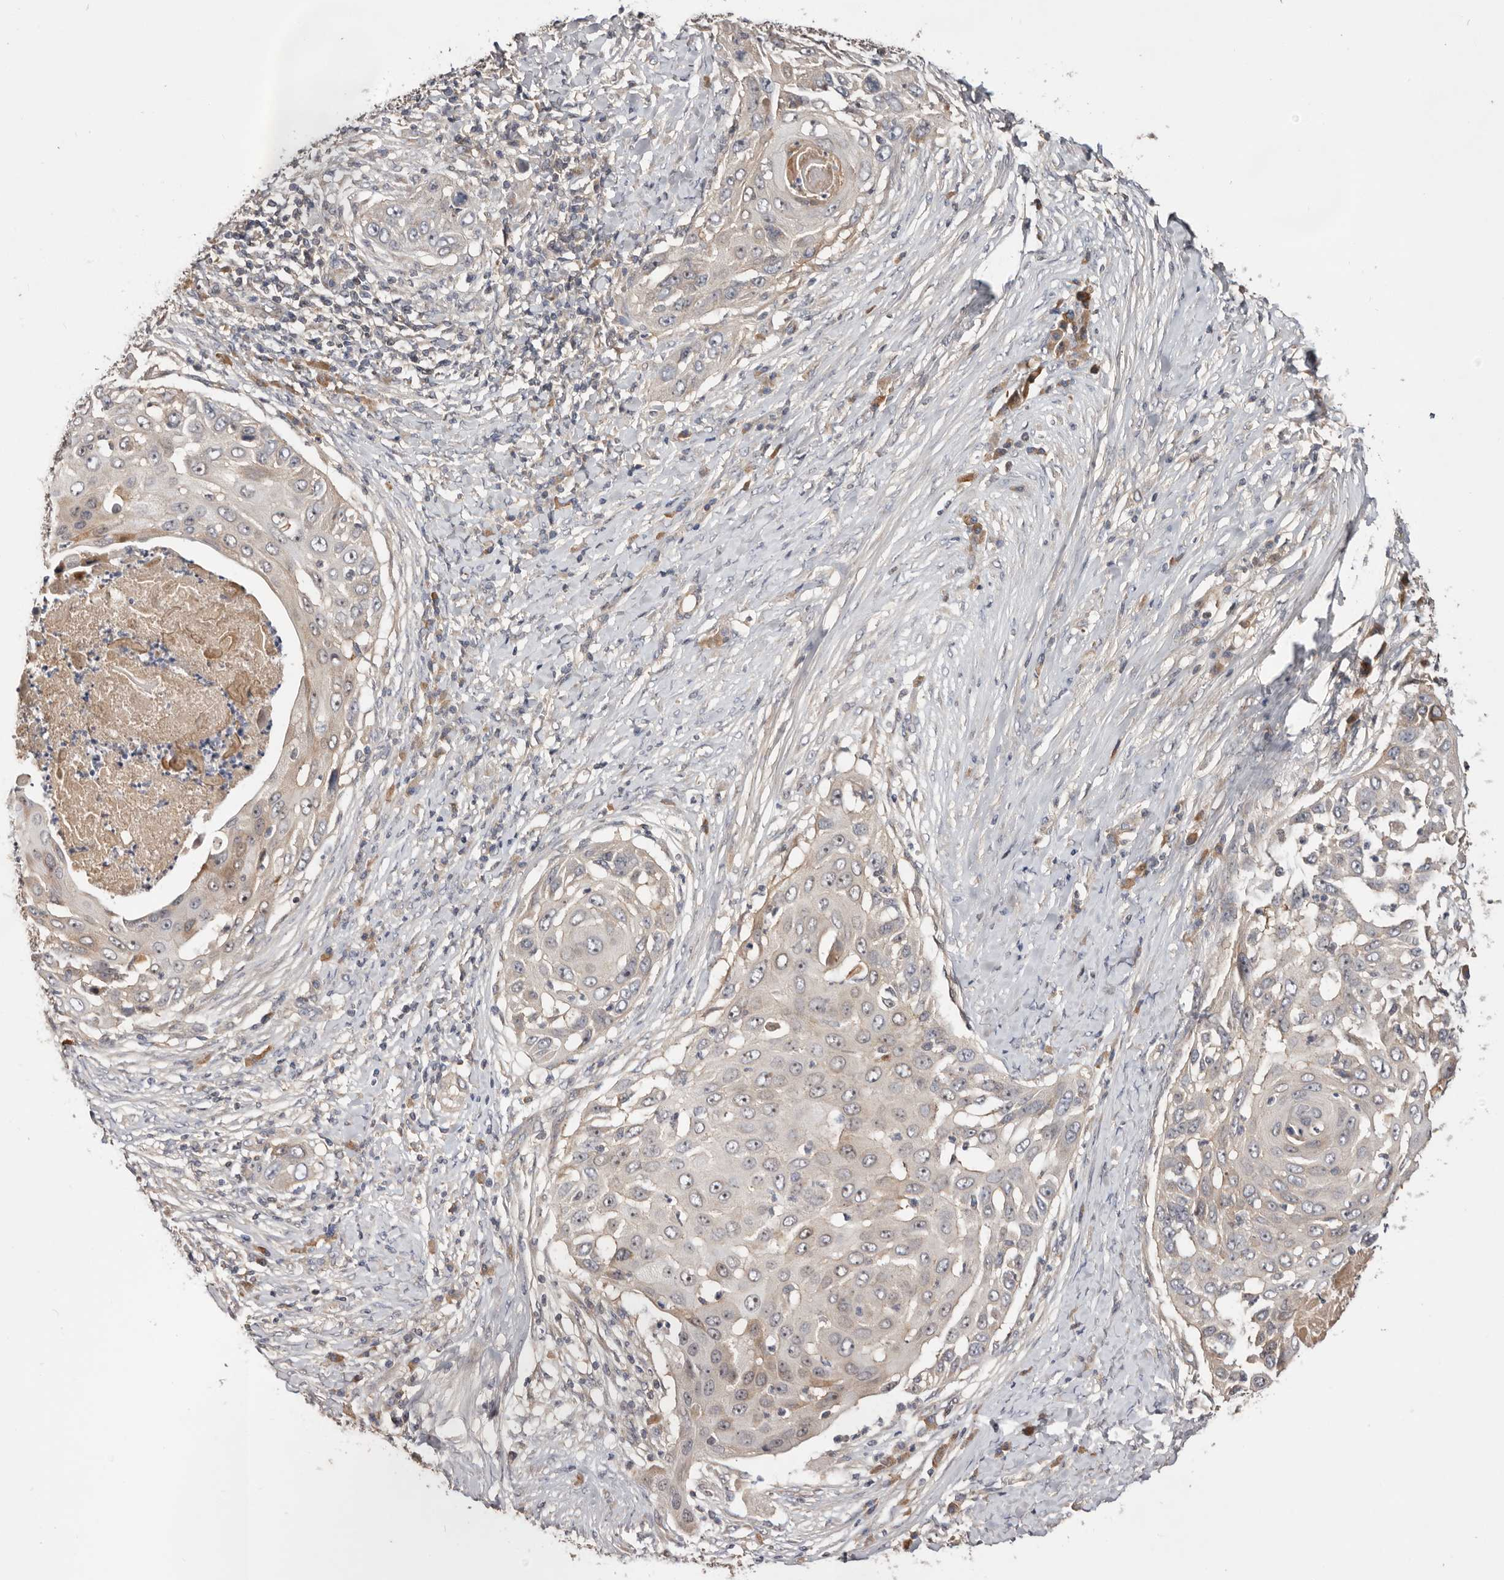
{"staining": {"intensity": "weak", "quantity": "25%-75%", "location": "cytoplasmic/membranous,nuclear"}, "tissue": "skin cancer", "cell_type": "Tumor cells", "image_type": "cancer", "snomed": [{"axis": "morphology", "description": "Squamous cell carcinoma, NOS"}, {"axis": "topography", "description": "Skin"}], "caption": "Approximately 25%-75% of tumor cells in human skin cancer demonstrate weak cytoplasmic/membranous and nuclear protein expression as visualized by brown immunohistochemical staining.", "gene": "DOP1A", "patient": {"sex": "female", "age": 44}}